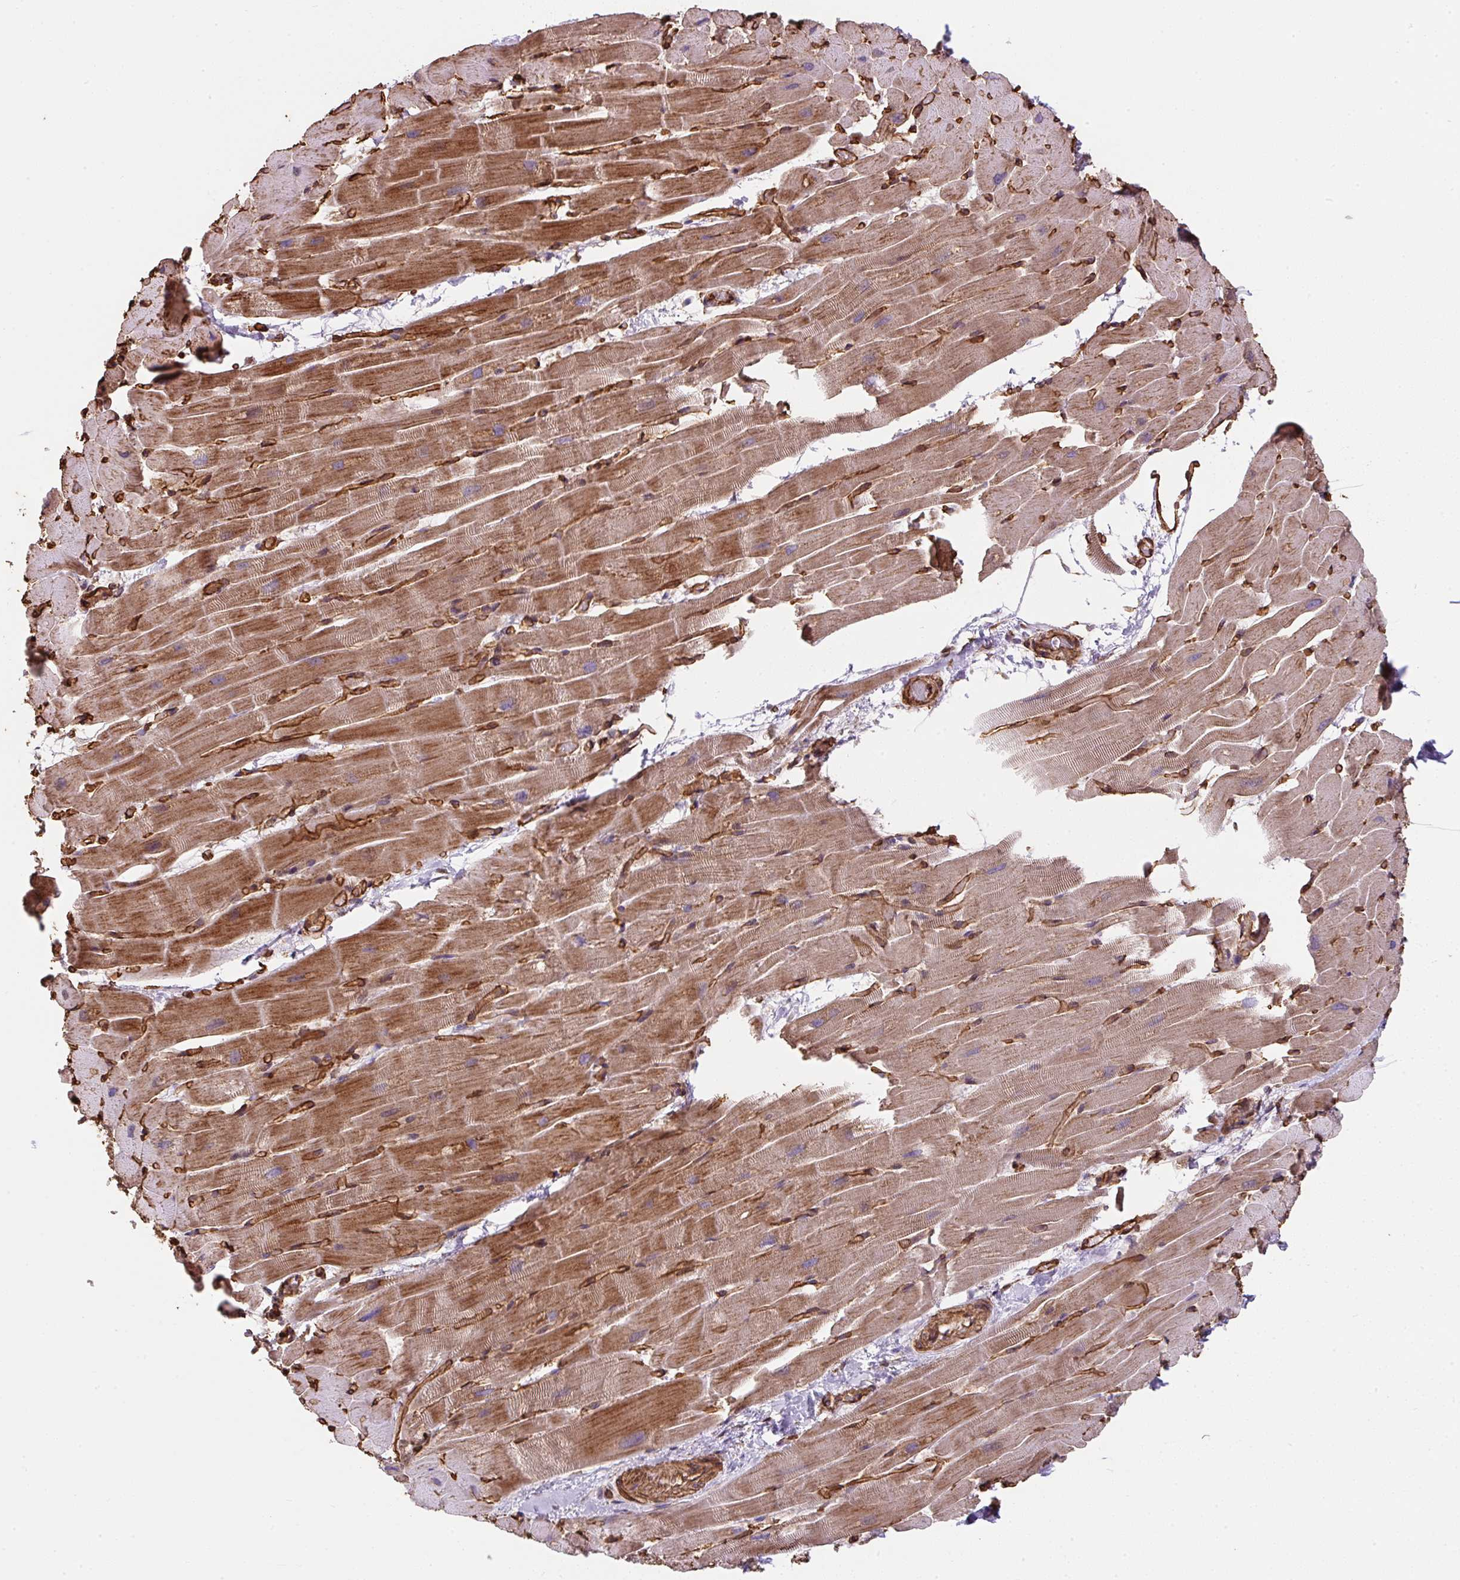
{"staining": {"intensity": "moderate", "quantity": ">75%", "location": "cytoplasmic/membranous"}, "tissue": "heart muscle", "cell_type": "Cardiomyocytes", "image_type": "normal", "snomed": [{"axis": "morphology", "description": "Normal tissue, NOS"}, {"axis": "topography", "description": "Heart"}], "caption": "Immunohistochemistry of unremarkable heart muscle shows medium levels of moderate cytoplasmic/membranous staining in about >75% of cardiomyocytes.", "gene": "ANKUB1", "patient": {"sex": "male", "age": 37}}